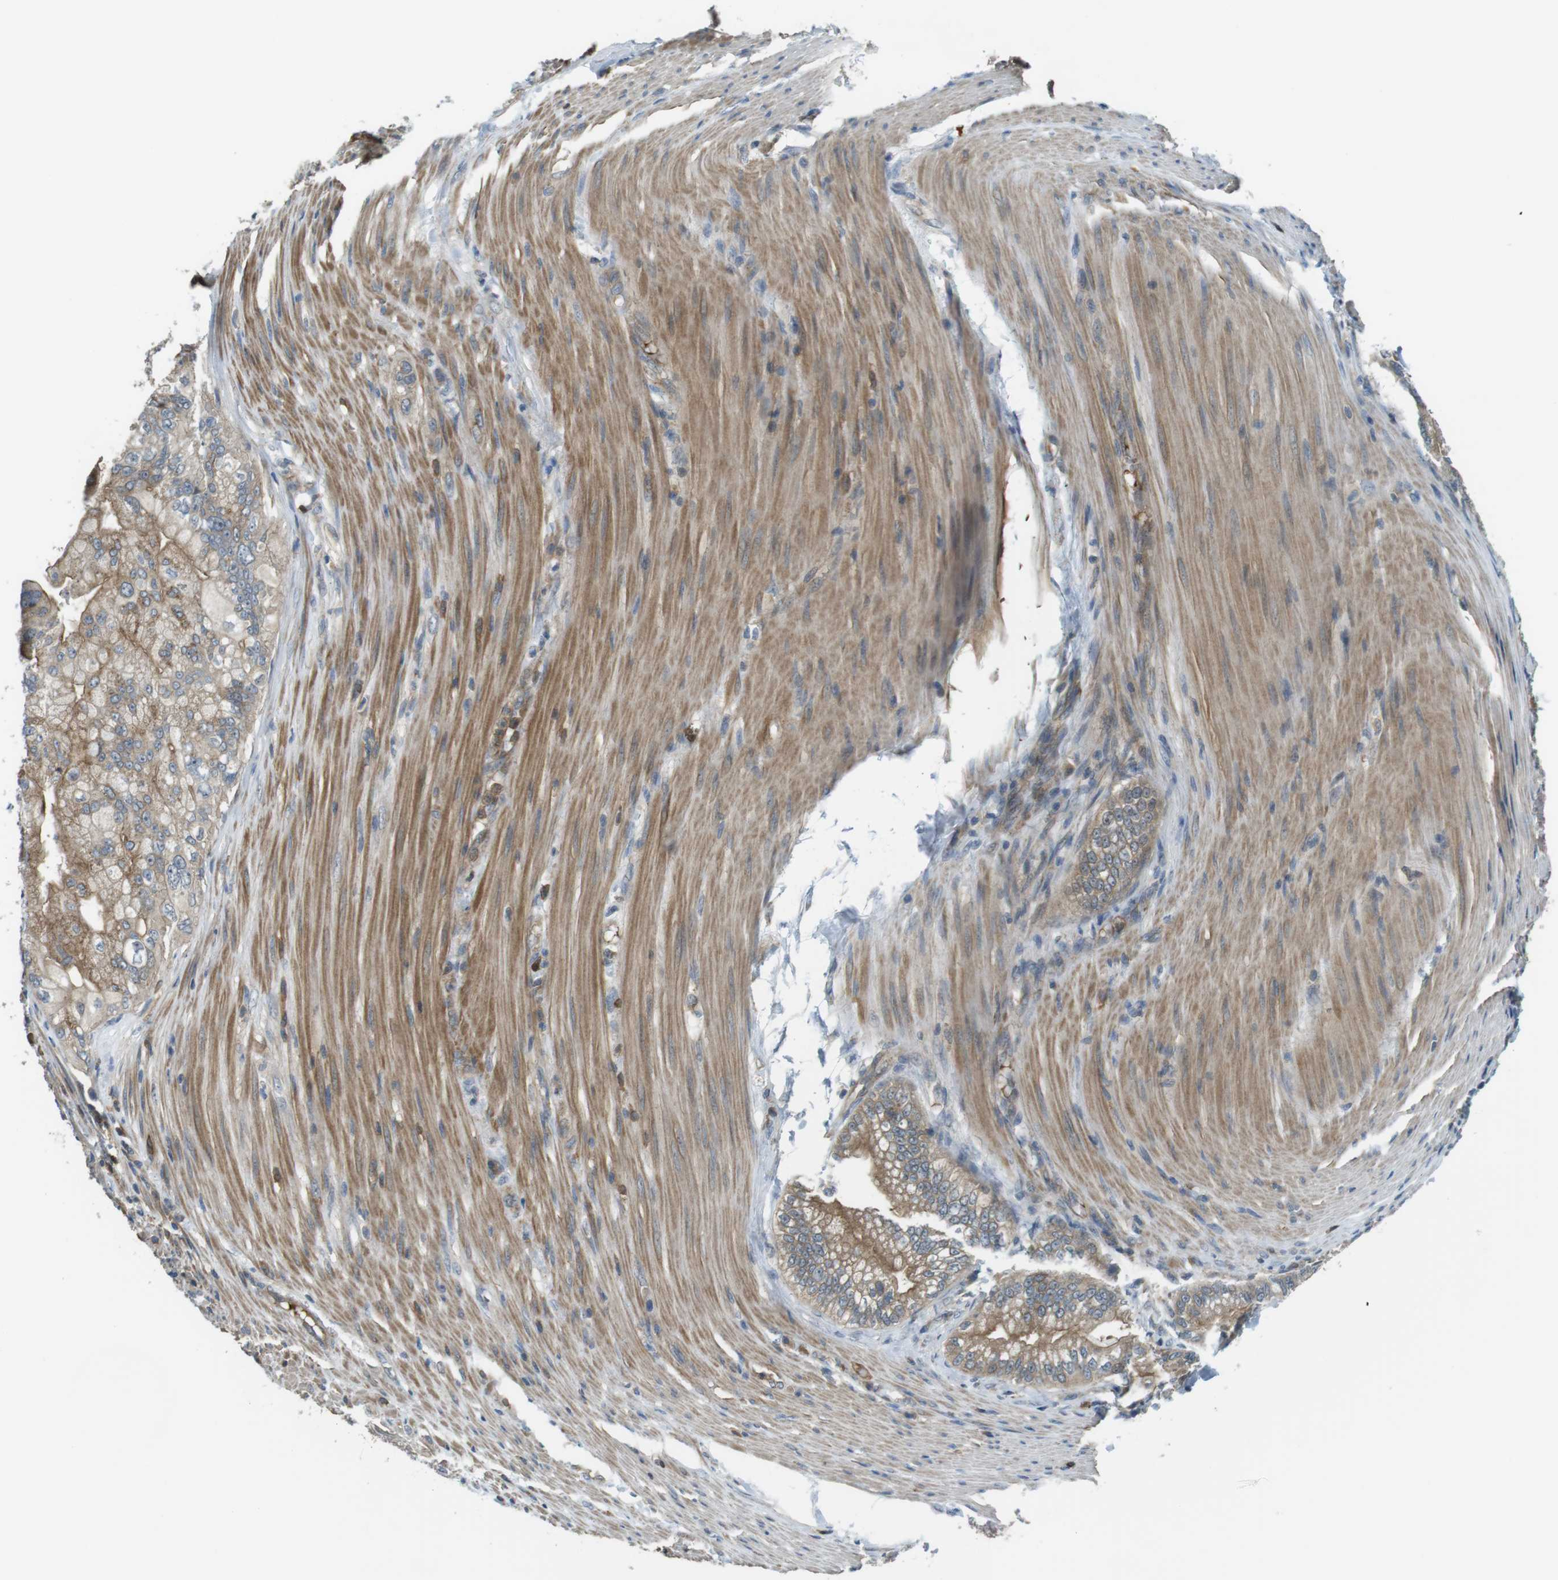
{"staining": {"intensity": "moderate", "quantity": ">75%", "location": "cytoplasmic/membranous"}, "tissue": "pancreatic cancer", "cell_type": "Tumor cells", "image_type": "cancer", "snomed": [{"axis": "morphology", "description": "Normal tissue, NOS"}, {"axis": "topography", "description": "Pancreas"}], "caption": "Pancreatic cancer stained with DAB IHC displays medium levels of moderate cytoplasmic/membranous expression in approximately >75% of tumor cells.", "gene": "LRRC3B", "patient": {"sex": "male", "age": 42}}